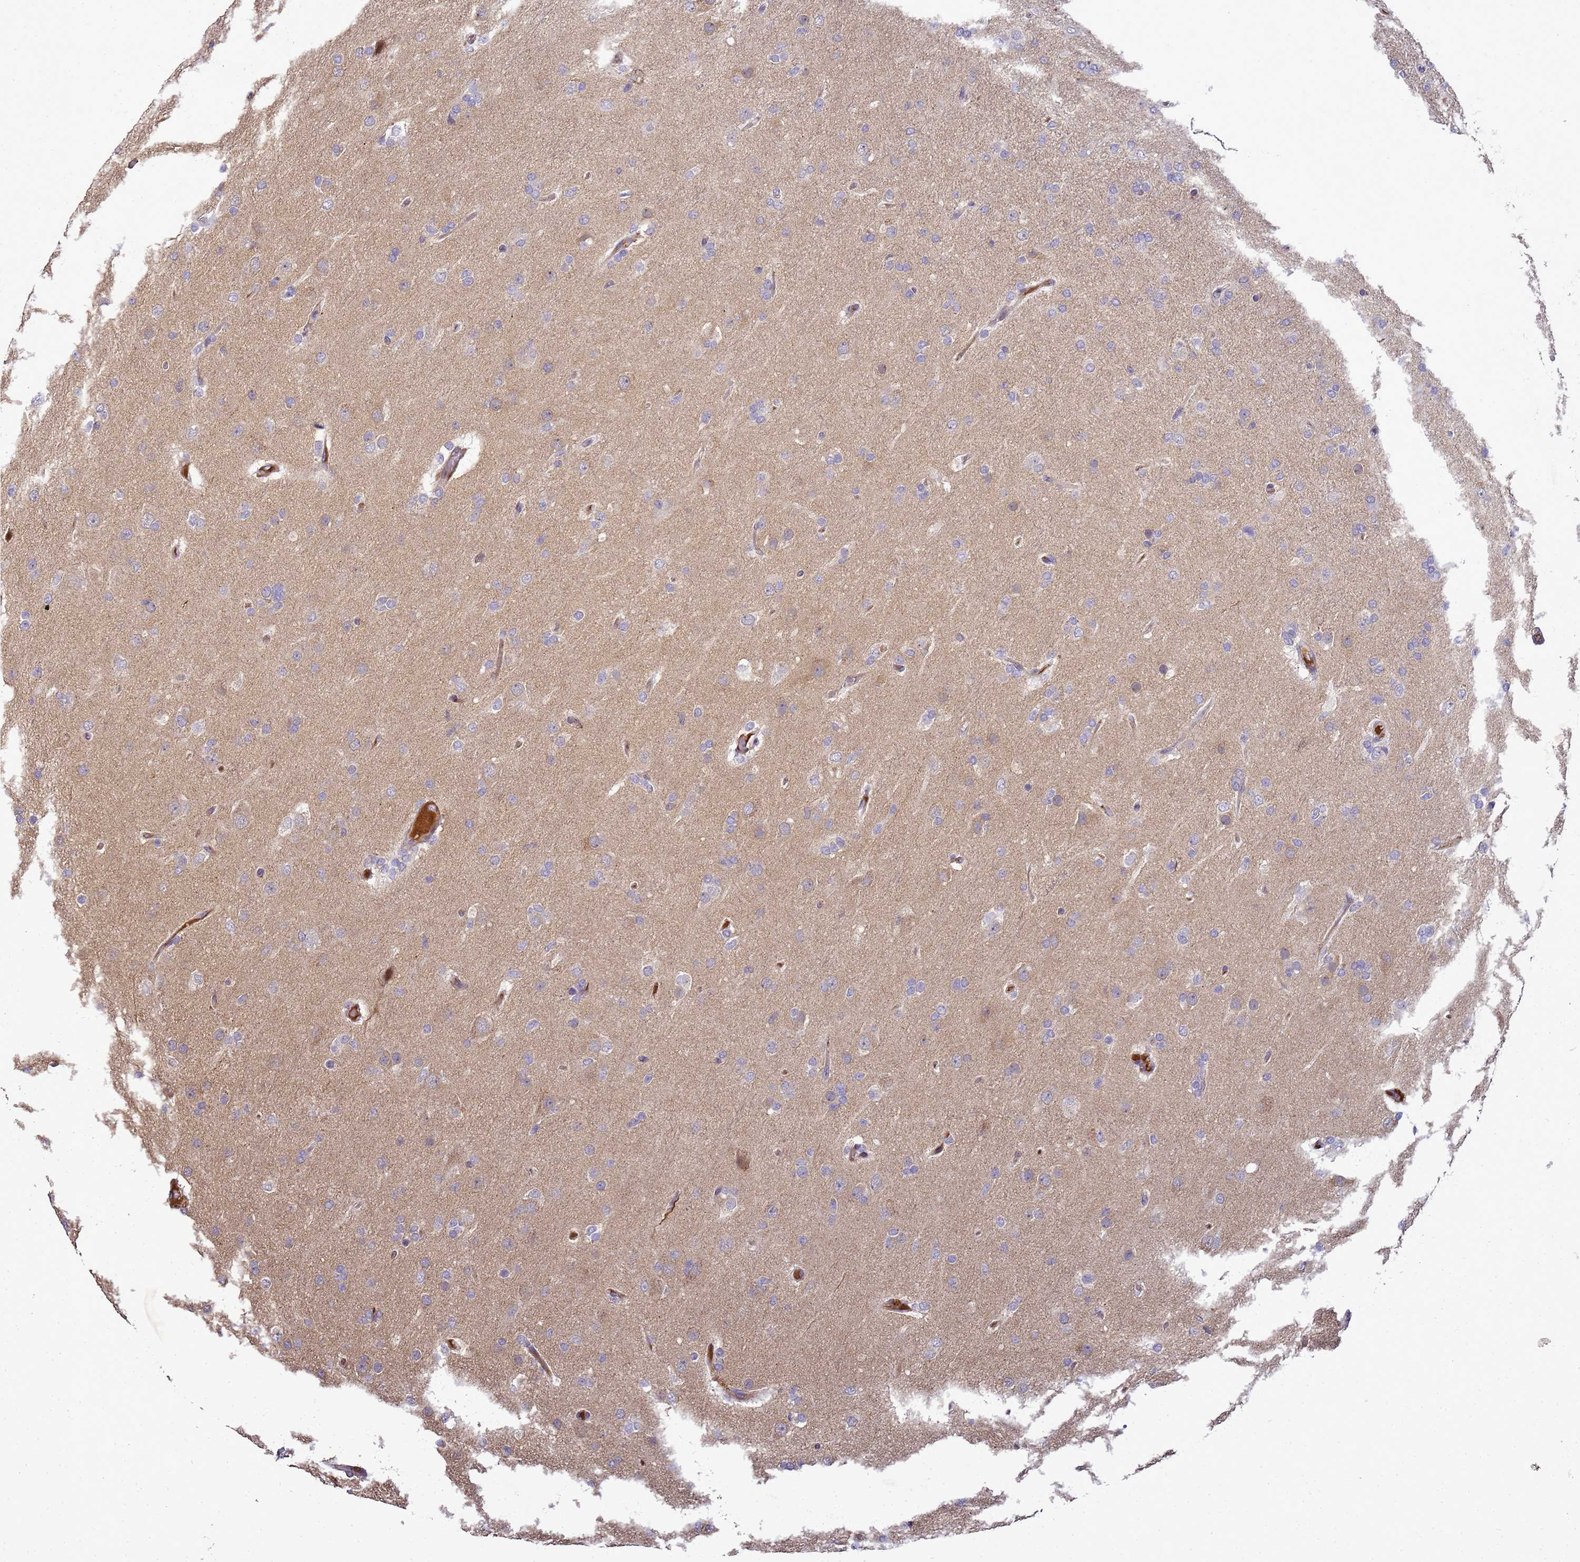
{"staining": {"intensity": "negative", "quantity": "none", "location": "none"}, "tissue": "glioma", "cell_type": "Tumor cells", "image_type": "cancer", "snomed": [{"axis": "morphology", "description": "Glioma, malignant, Low grade"}, {"axis": "topography", "description": "Brain"}], "caption": "Protein analysis of glioma shows no significant positivity in tumor cells.", "gene": "TMEM74B", "patient": {"sex": "male", "age": 65}}